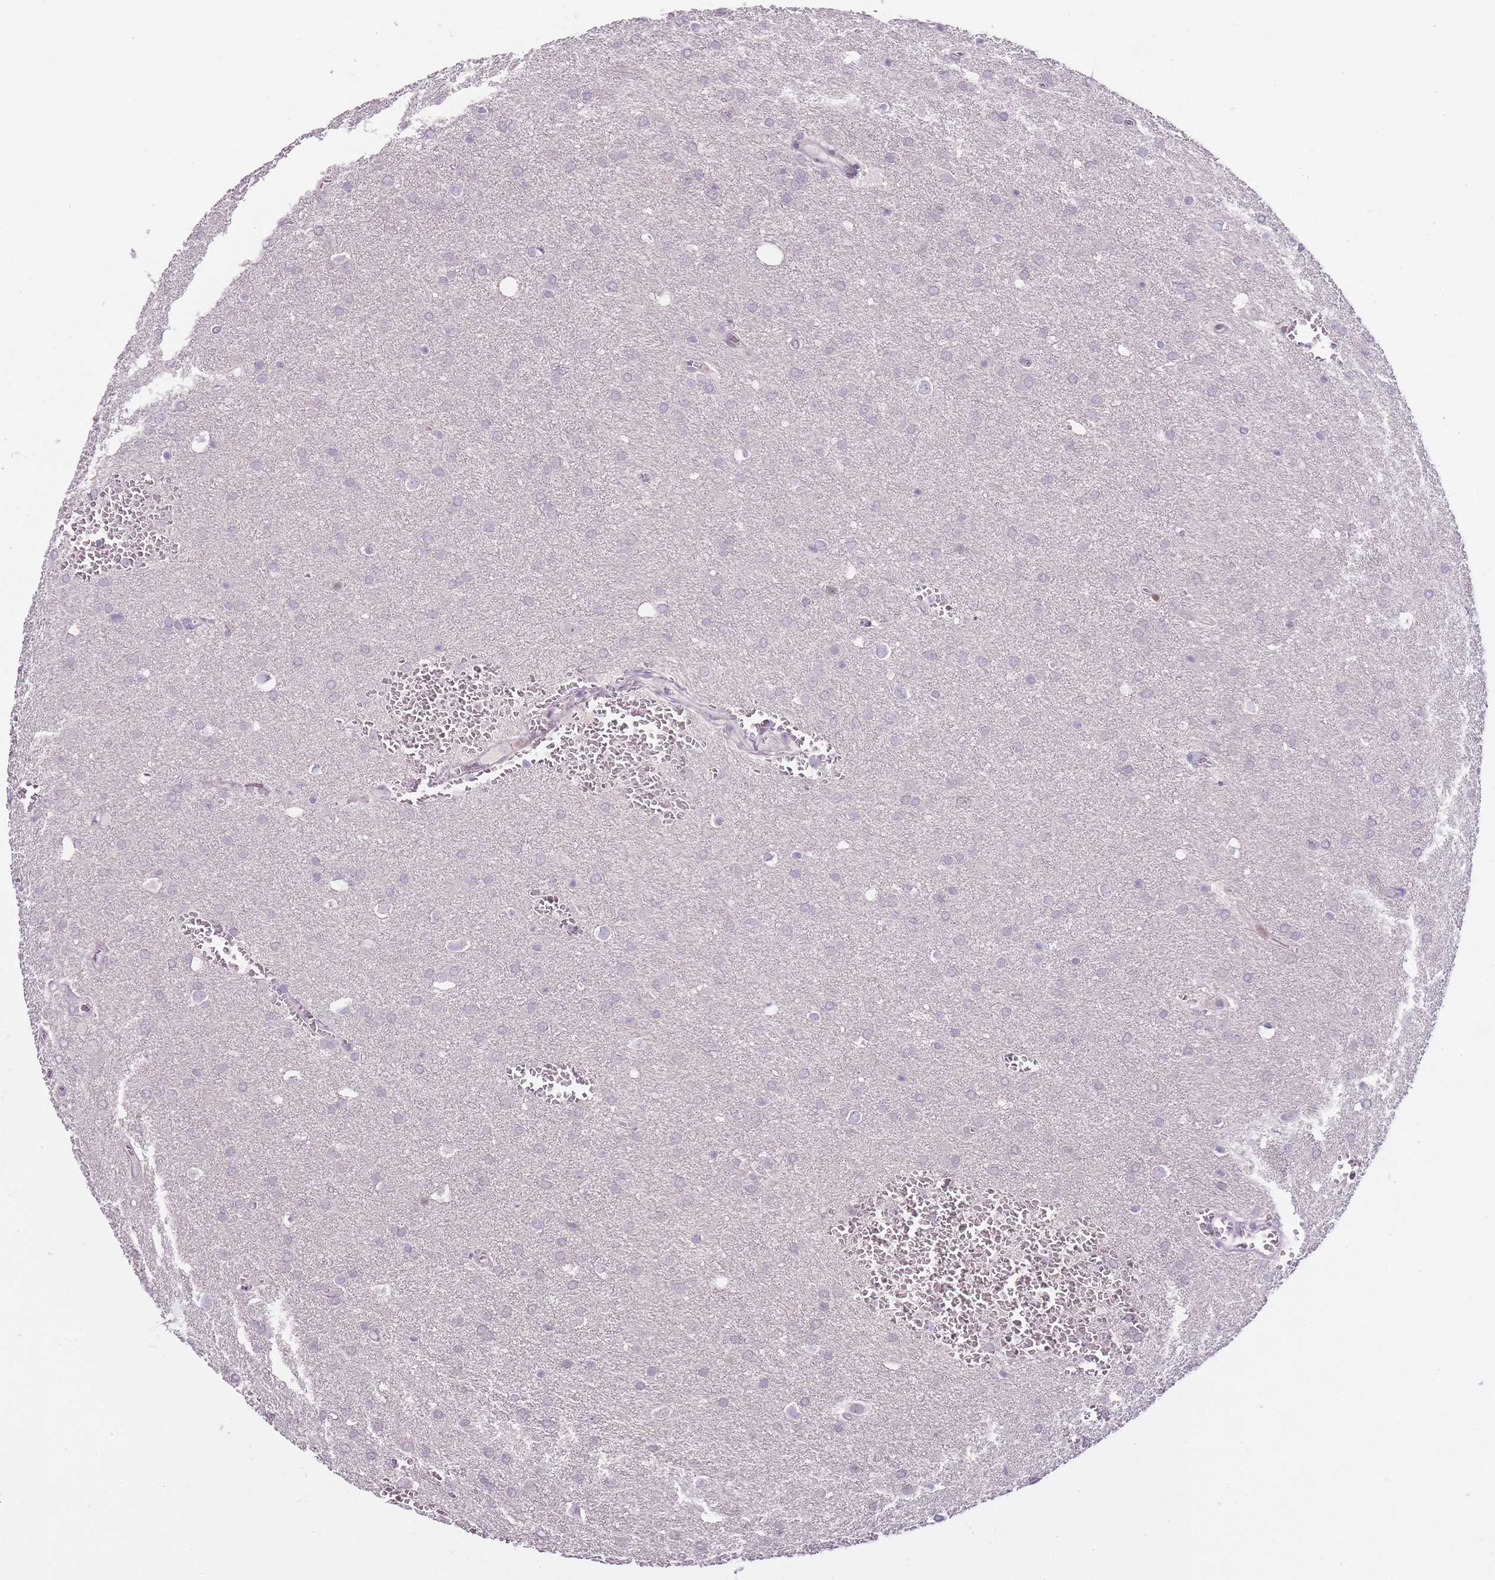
{"staining": {"intensity": "moderate", "quantity": "<25%", "location": "nuclear"}, "tissue": "glioma", "cell_type": "Tumor cells", "image_type": "cancer", "snomed": [{"axis": "morphology", "description": "Glioma, malignant, Low grade"}, {"axis": "topography", "description": "Brain"}], "caption": "Immunohistochemical staining of human glioma exhibits moderate nuclear protein expression in about <25% of tumor cells. (brown staining indicates protein expression, while blue staining denotes nuclei).", "gene": "OGG1", "patient": {"sex": "female", "age": 32}}